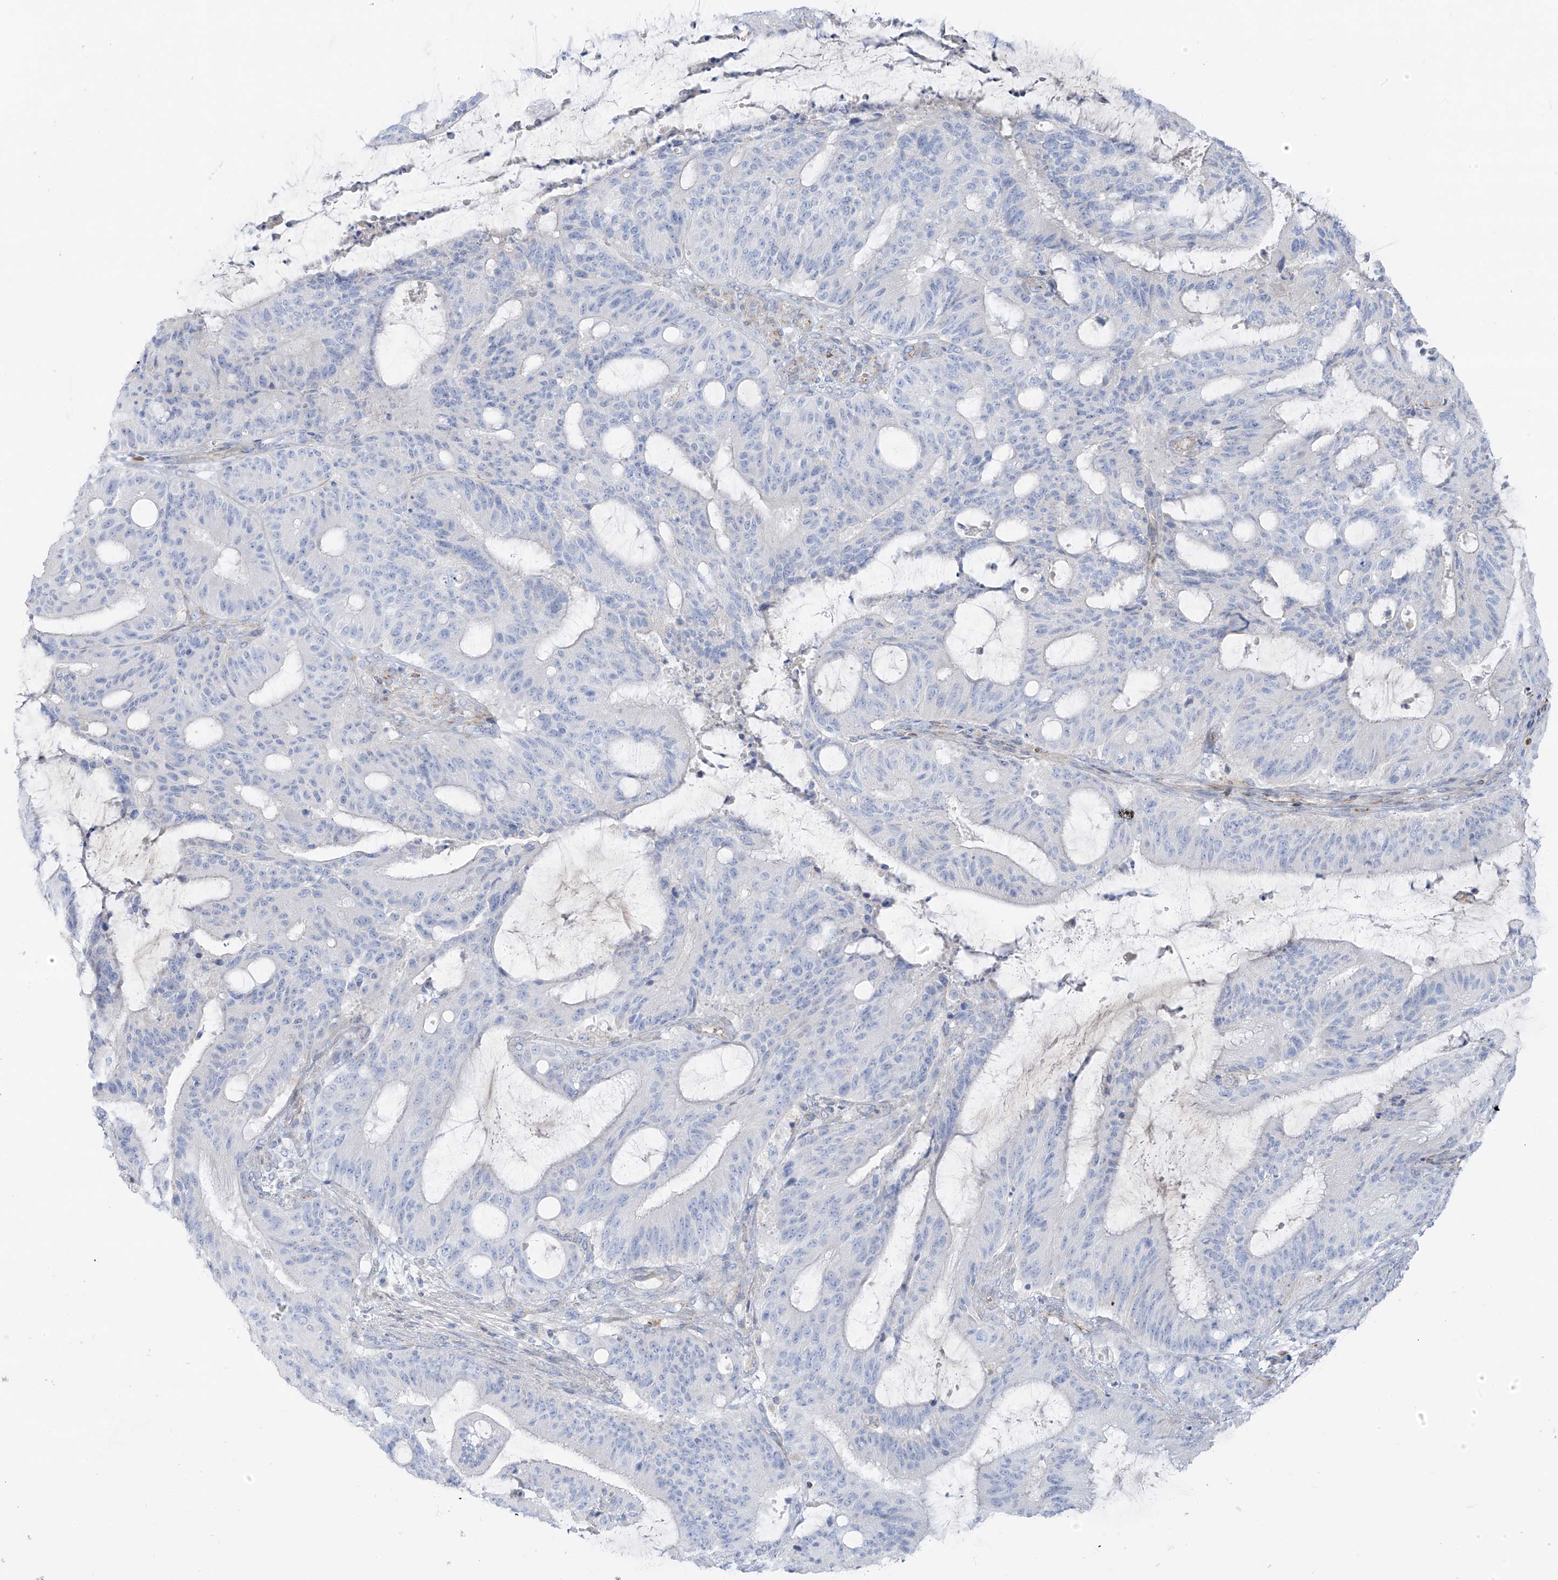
{"staining": {"intensity": "negative", "quantity": "none", "location": "none"}, "tissue": "liver cancer", "cell_type": "Tumor cells", "image_type": "cancer", "snomed": [{"axis": "morphology", "description": "Normal tissue, NOS"}, {"axis": "morphology", "description": "Cholangiocarcinoma"}, {"axis": "topography", "description": "Liver"}, {"axis": "topography", "description": "Peripheral nerve tissue"}], "caption": "Immunohistochemistry of human liver cancer (cholangiocarcinoma) shows no positivity in tumor cells. (DAB IHC, high magnification).", "gene": "TAL2", "patient": {"sex": "female", "age": 73}}